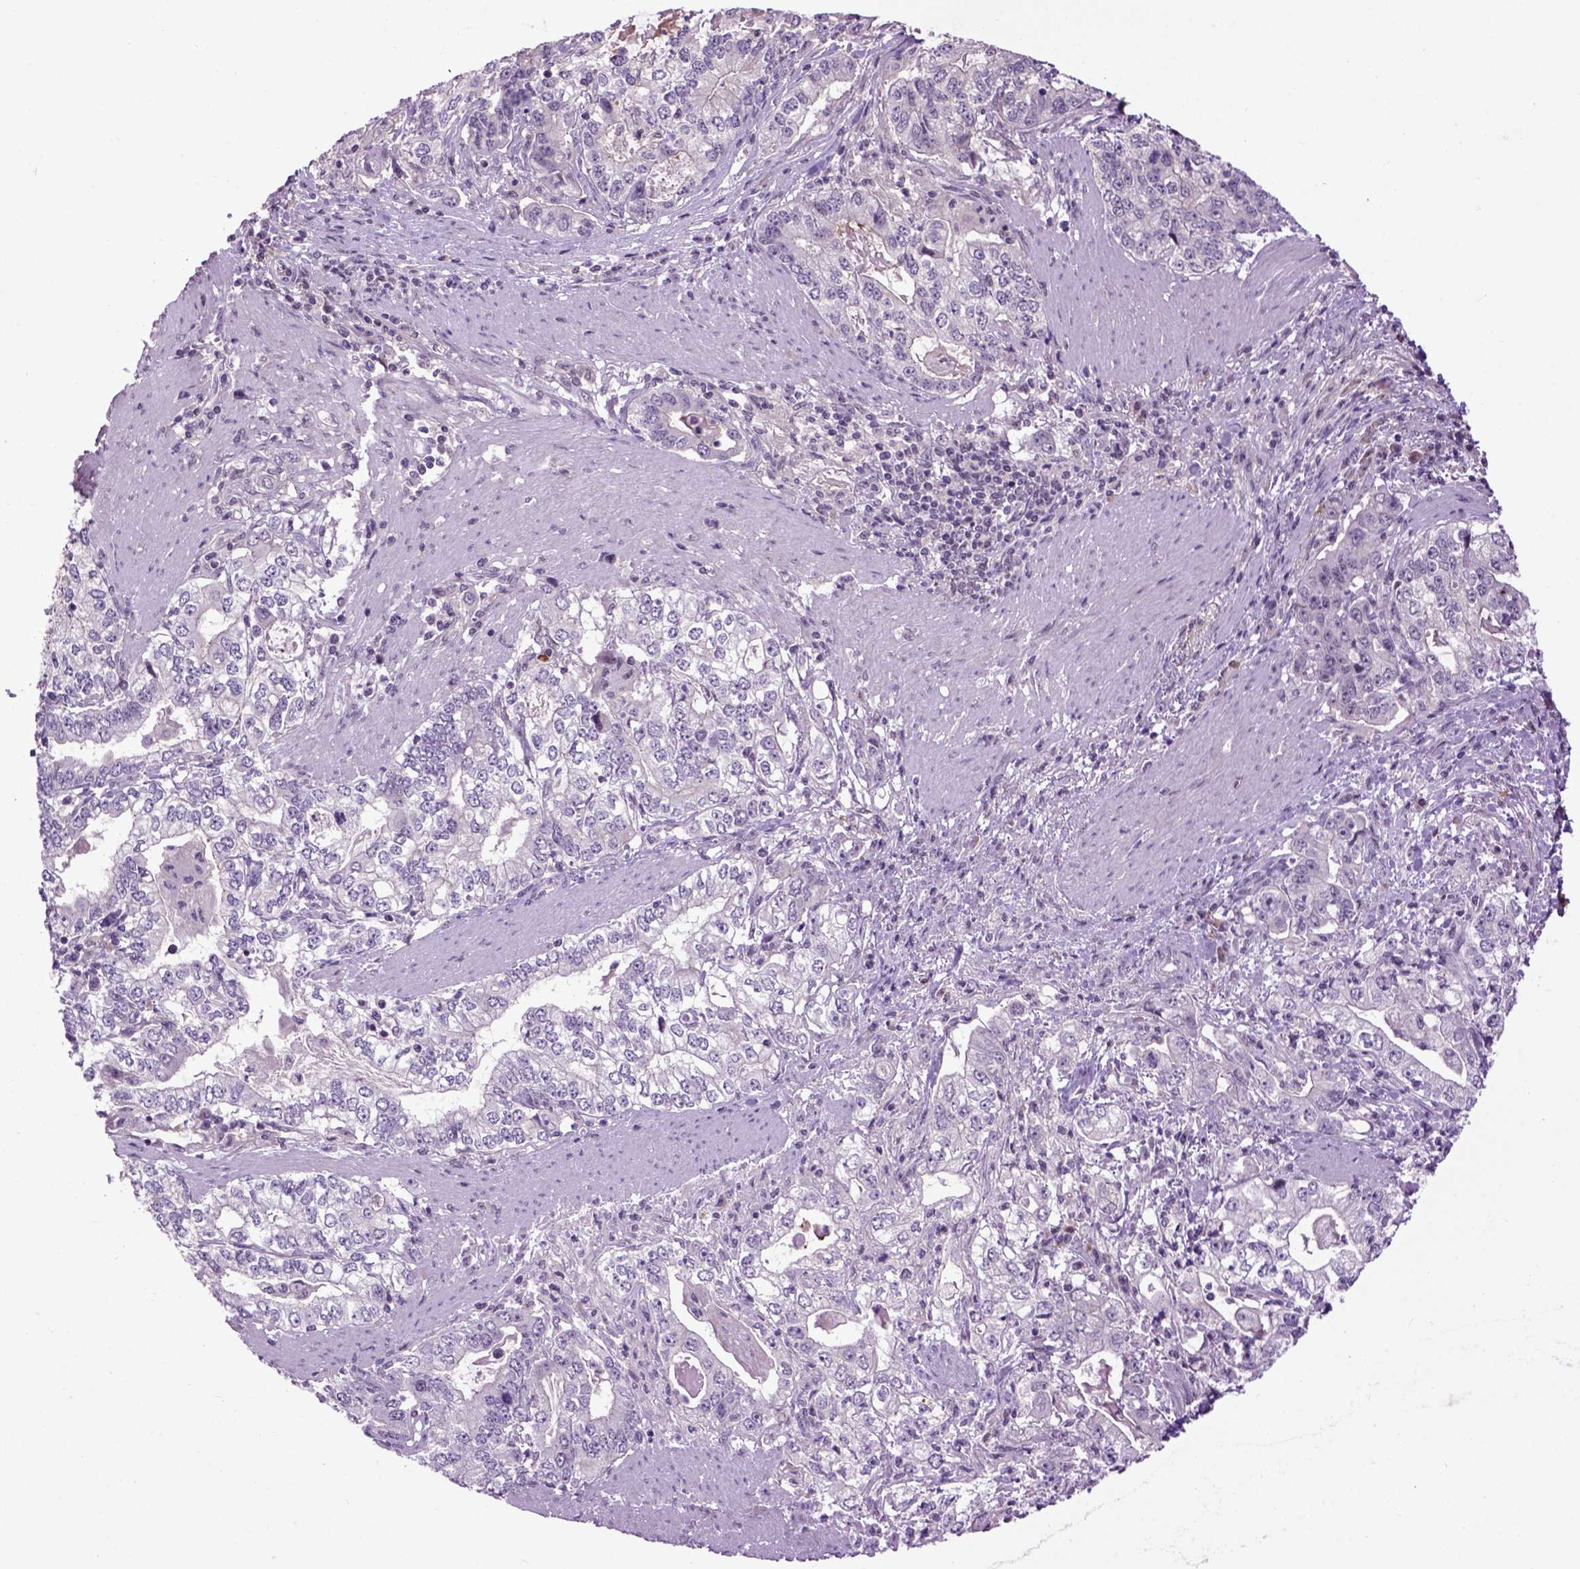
{"staining": {"intensity": "negative", "quantity": "none", "location": "none"}, "tissue": "stomach cancer", "cell_type": "Tumor cells", "image_type": "cancer", "snomed": [{"axis": "morphology", "description": "Adenocarcinoma, NOS"}, {"axis": "topography", "description": "Stomach, lower"}], "caption": "This micrograph is of stomach cancer stained with immunohistochemistry (IHC) to label a protein in brown with the nuclei are counter-stained blue. There is no staining in tumor cells.", "gene": "EMILIN3", "patient": {"sex": "female", "age": 72}}